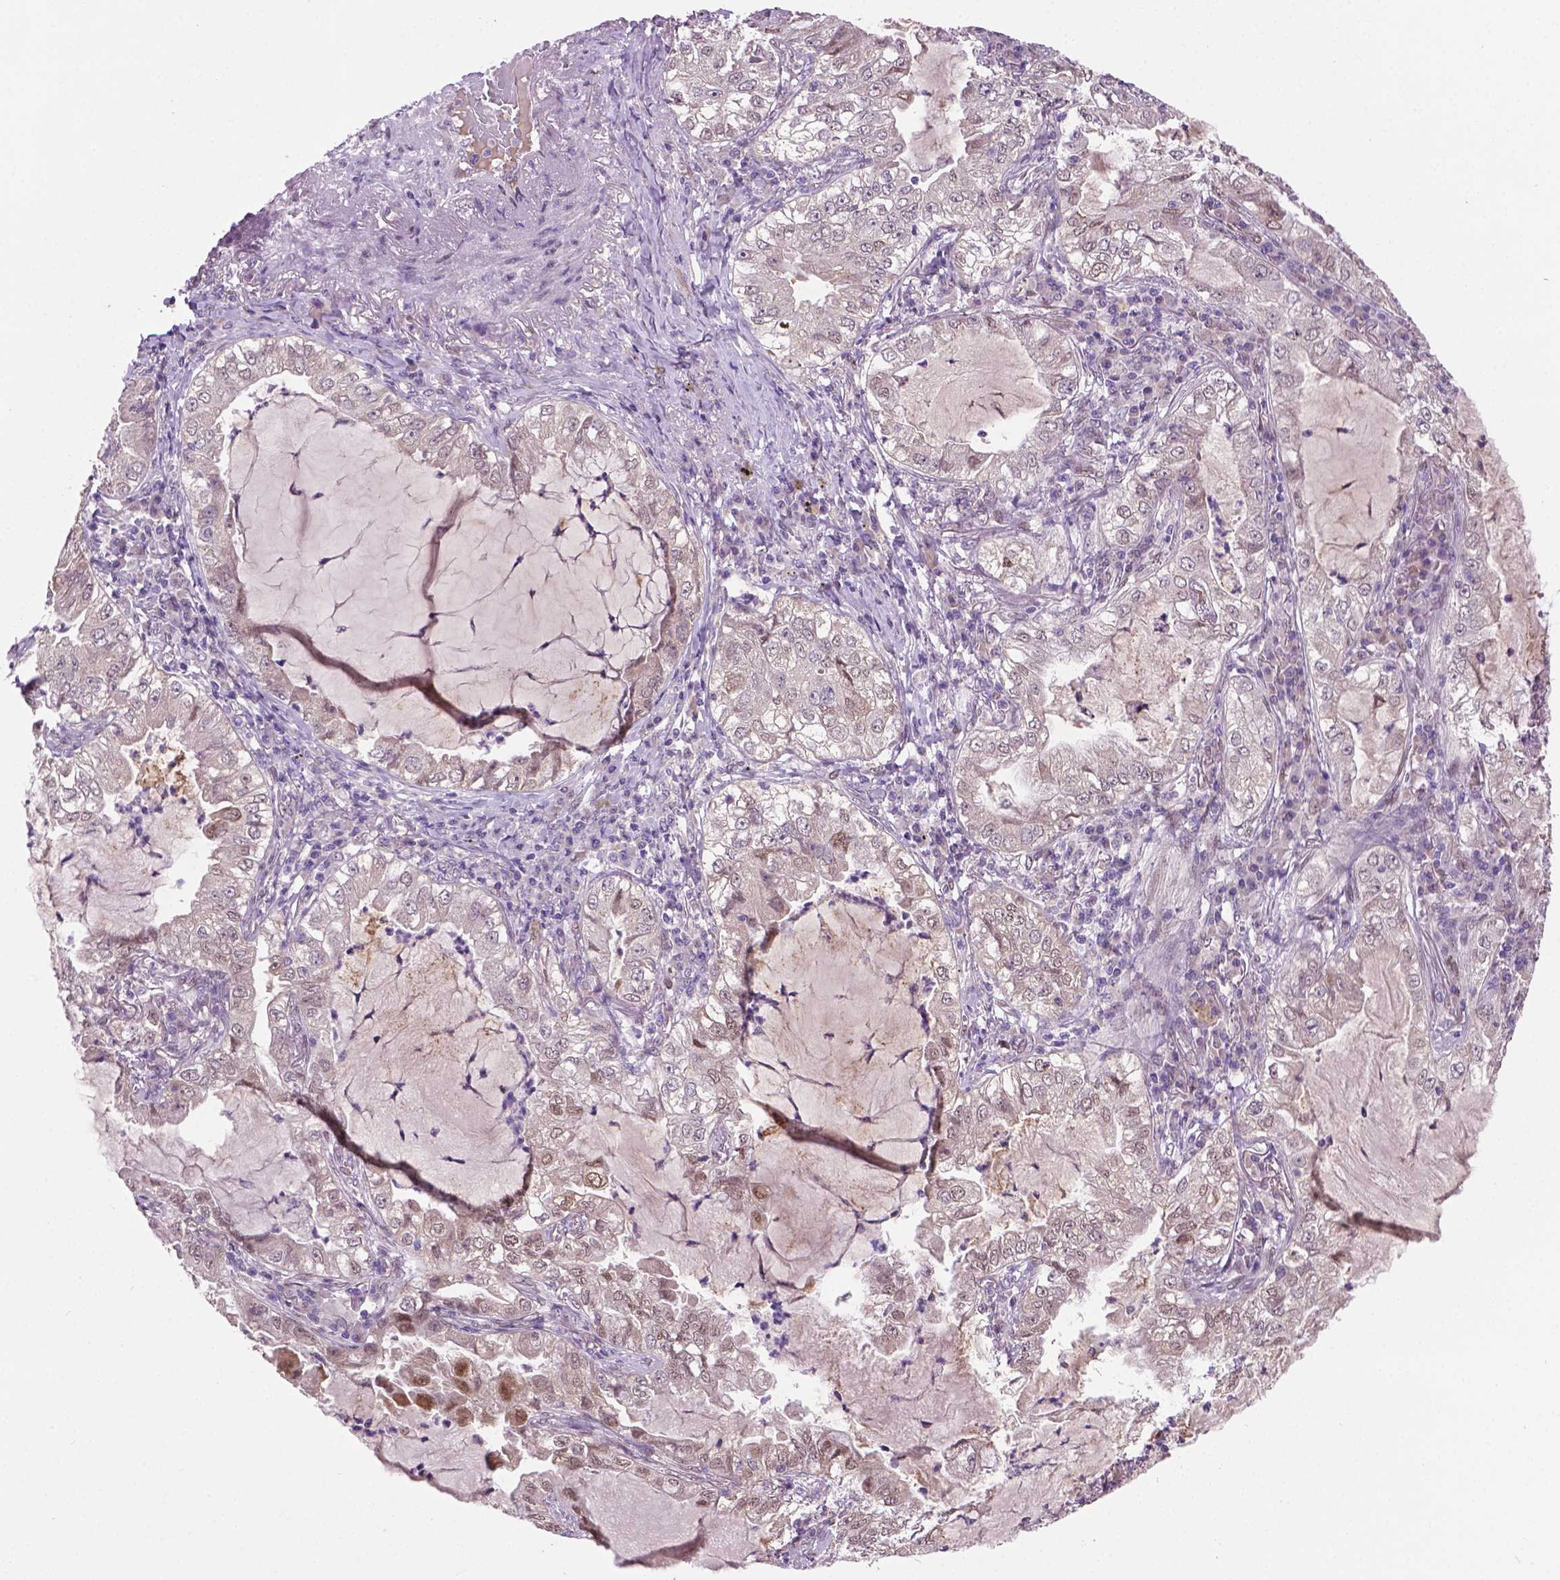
{"staining": {"intensity": "negative", "quantity": "none", "location": "none"}, "tissue": "lung cancer", "cell_type": "Tumor cells", "image_type": "cancer", "snomed": [{"axis": "morphology", "description": "Adenocarcinoma, NOS"}, {"axis": "topography", "description": "Lung"}], "caption": "This is an IHC micrograph of adenocarcinoma (lung). There is no positivity in tumor cells.", "gene": "IRF6", "patient": {"sex": "female", "age": 73}}